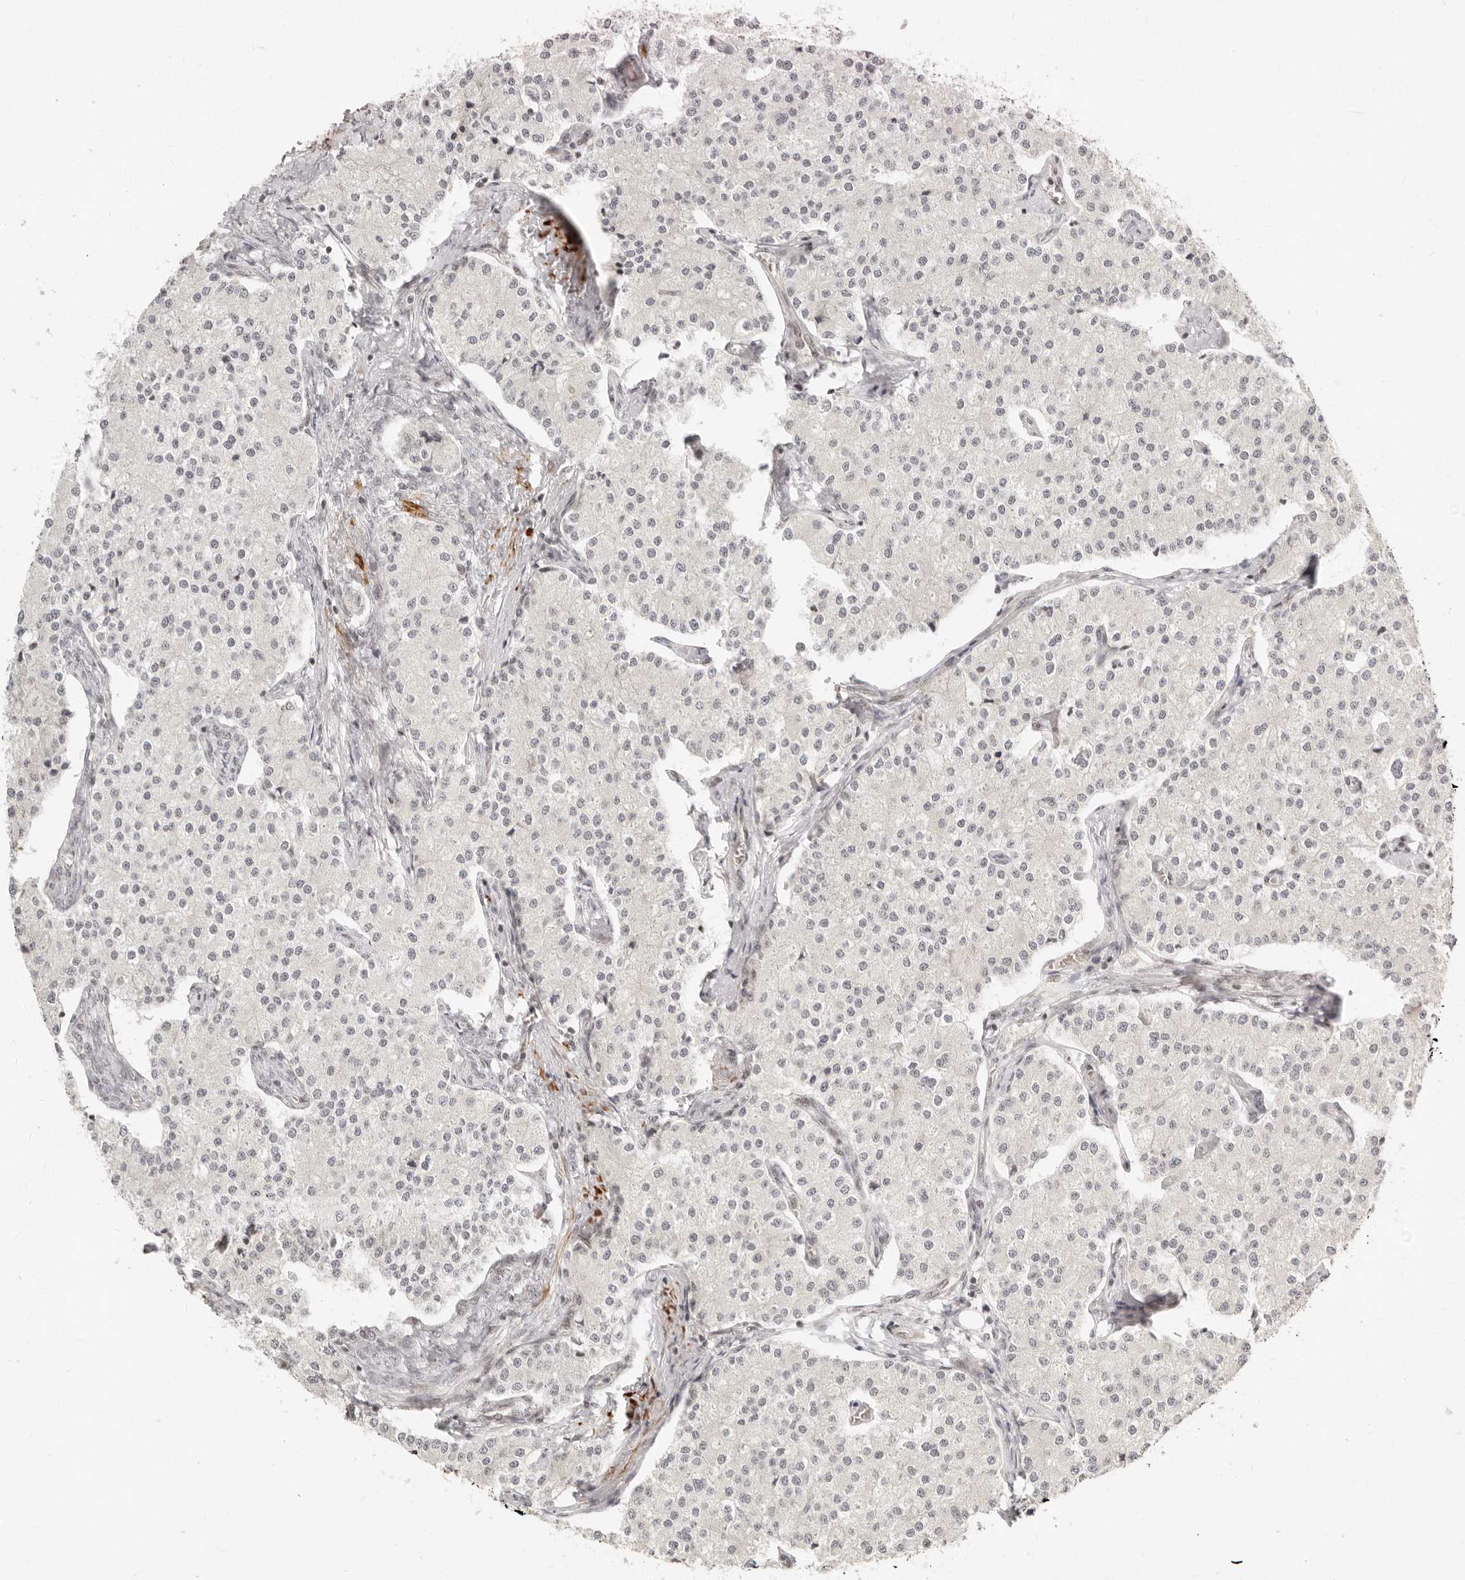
{"staining": {"intensity": "negative", "quantity": "none", "location": "none"}, "tissue": "carcinoid", "cell_type": "Tumor cells", "image_type": "cancer", "snomed": [{"axis": "morphology", "description": "Carcinoid, malignant, NOS"}, {"axis": "topography", "description": "Colon"}], "caption": "An immunohistochemistry (IHC) histopathology image of carcinoid is shown. There is no staining in tumor cells of carcinoid. Brightfield microscopy of immunohistochemistry stained with DAB (brown) and hematoxylin (blue), captured at high magnification.", "gene": "GABPA", "patient": {"sex": "female", "age": 52}}